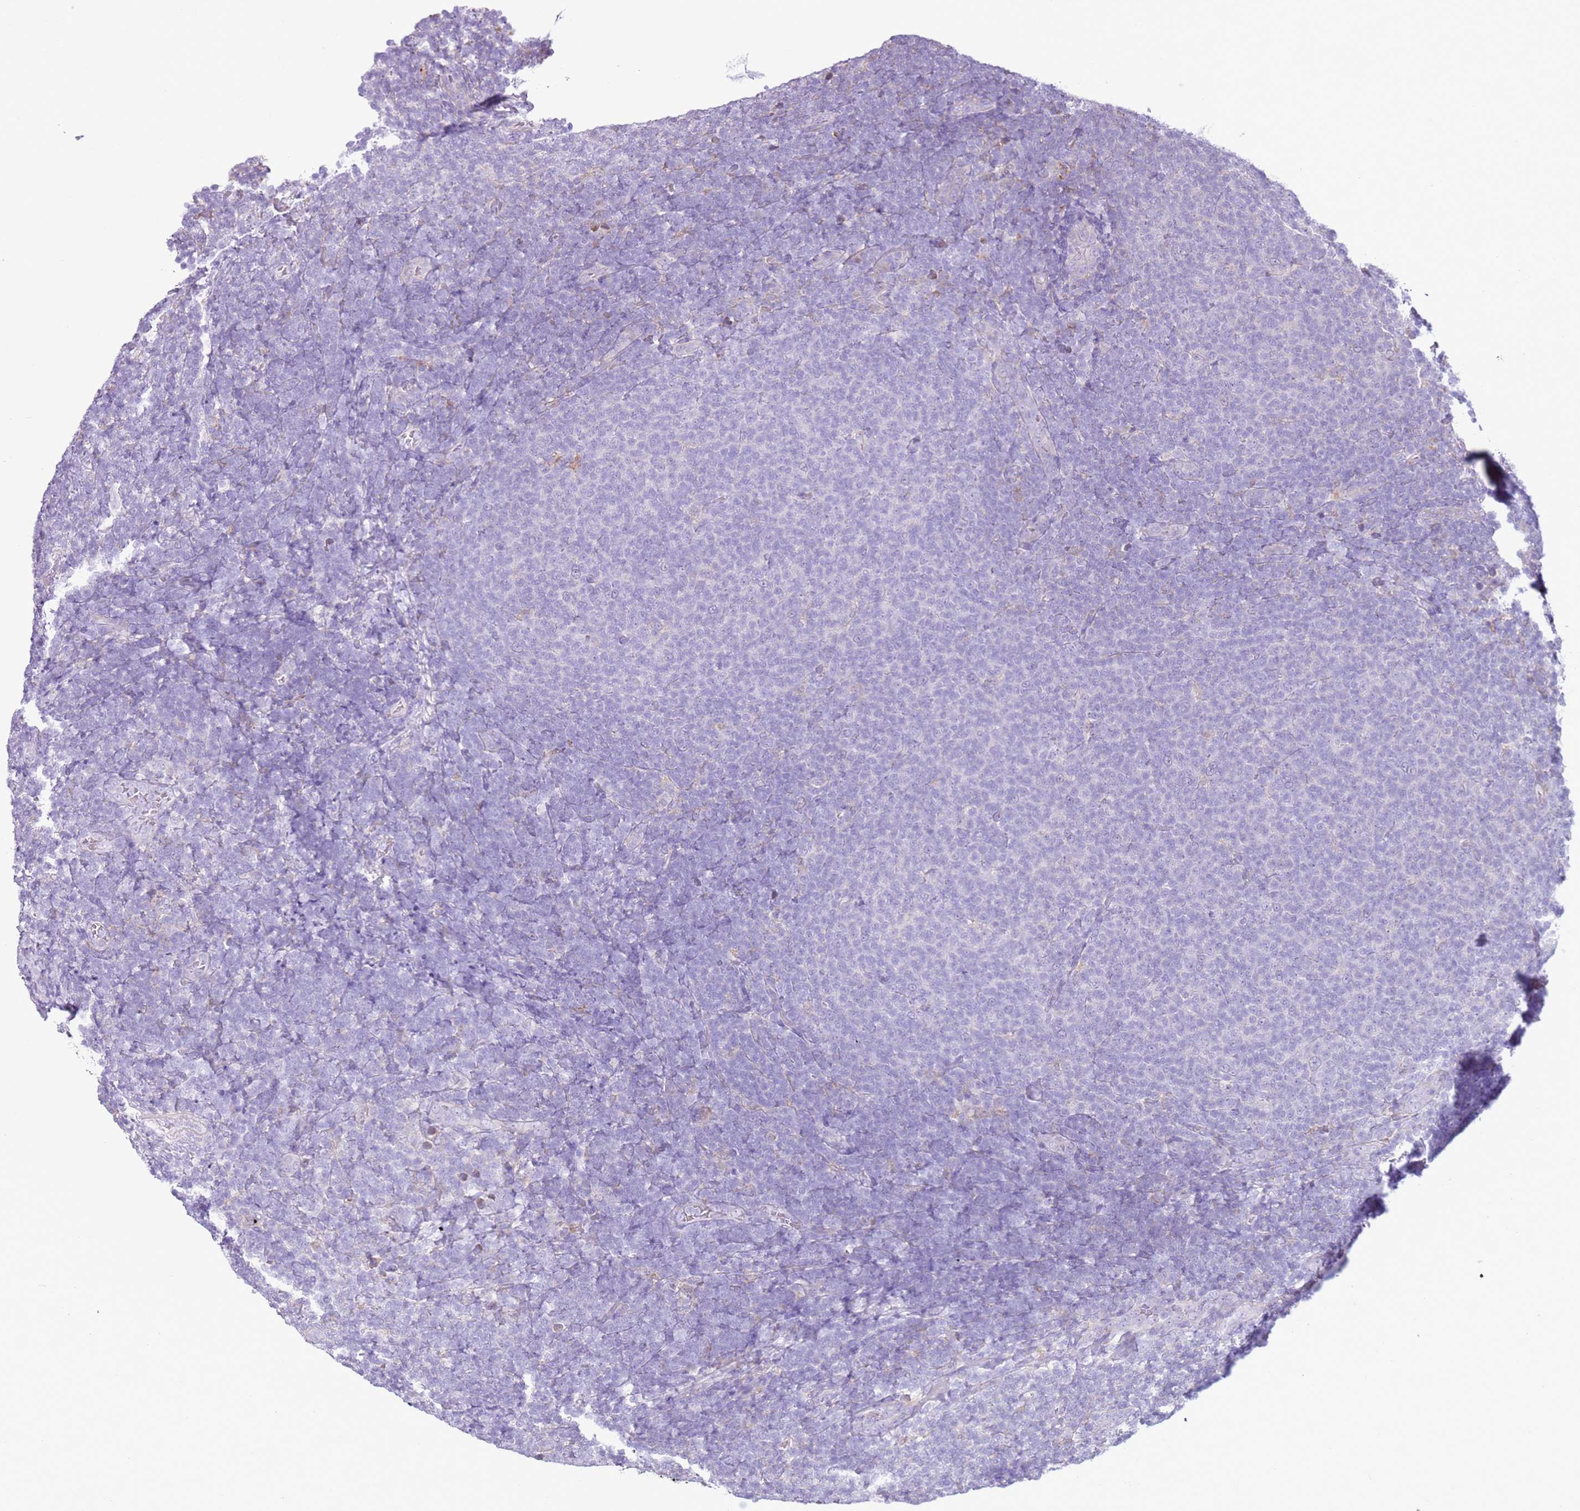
{"staining": {"intensity": "negative", "quantity": "none", "location": "none"}, "tissue": "lymphoma", "cell_type": "Tumor cells", "image_type": "cancer", "snomed": [{"axis": "morphology", "description": "Malignant lymphoma, non-Hodgkin's type, Low grade"}, {"axis": "topography", "description": "Lymph node"}], "caption": "Immunohistochemistry micrograph of neoplastic tissue: human lymphoma stained with DAB displays no significant protein staining in tumor cells.", "gene": "OAF", "patient": {"sex": "male", "age": 66}}